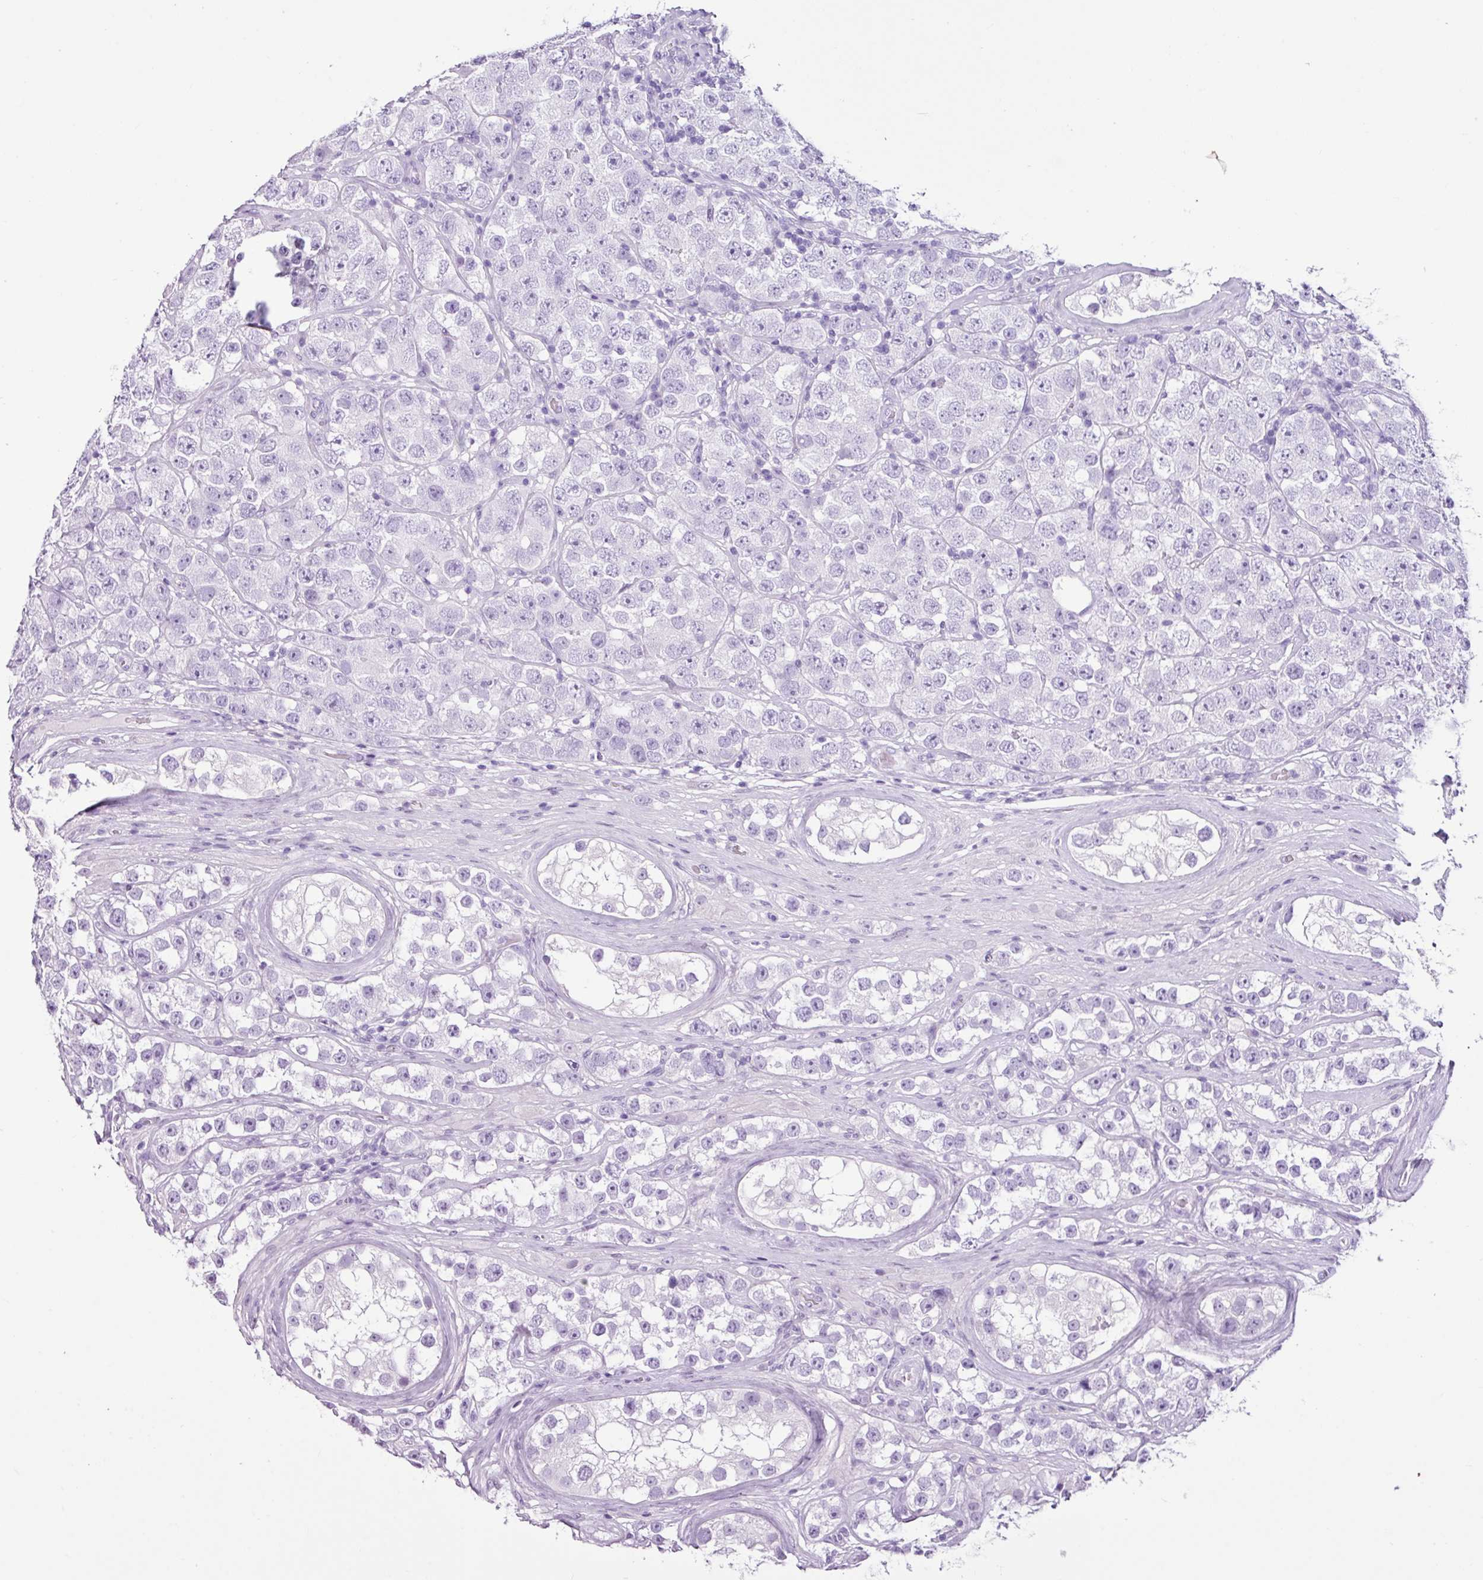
{"staining": {"intensity": "negative", "quantity": "none", "location": "none"}, "tissue": "testis cancer", "cell_type": "Tumor cells", "image_type": "cancer", "snomed": [{"axis": "morphology", "description": "Seminoma, NOS"}, {"axis": "topography", "description": "Testis"}], "caption": "Testis cancer (seminoma) stained for a protein using immunohistochemistry (IHC) reveals no expression tumor cells.", "gene": "PGR", "patient": {"sex": "male", "age": 28}}